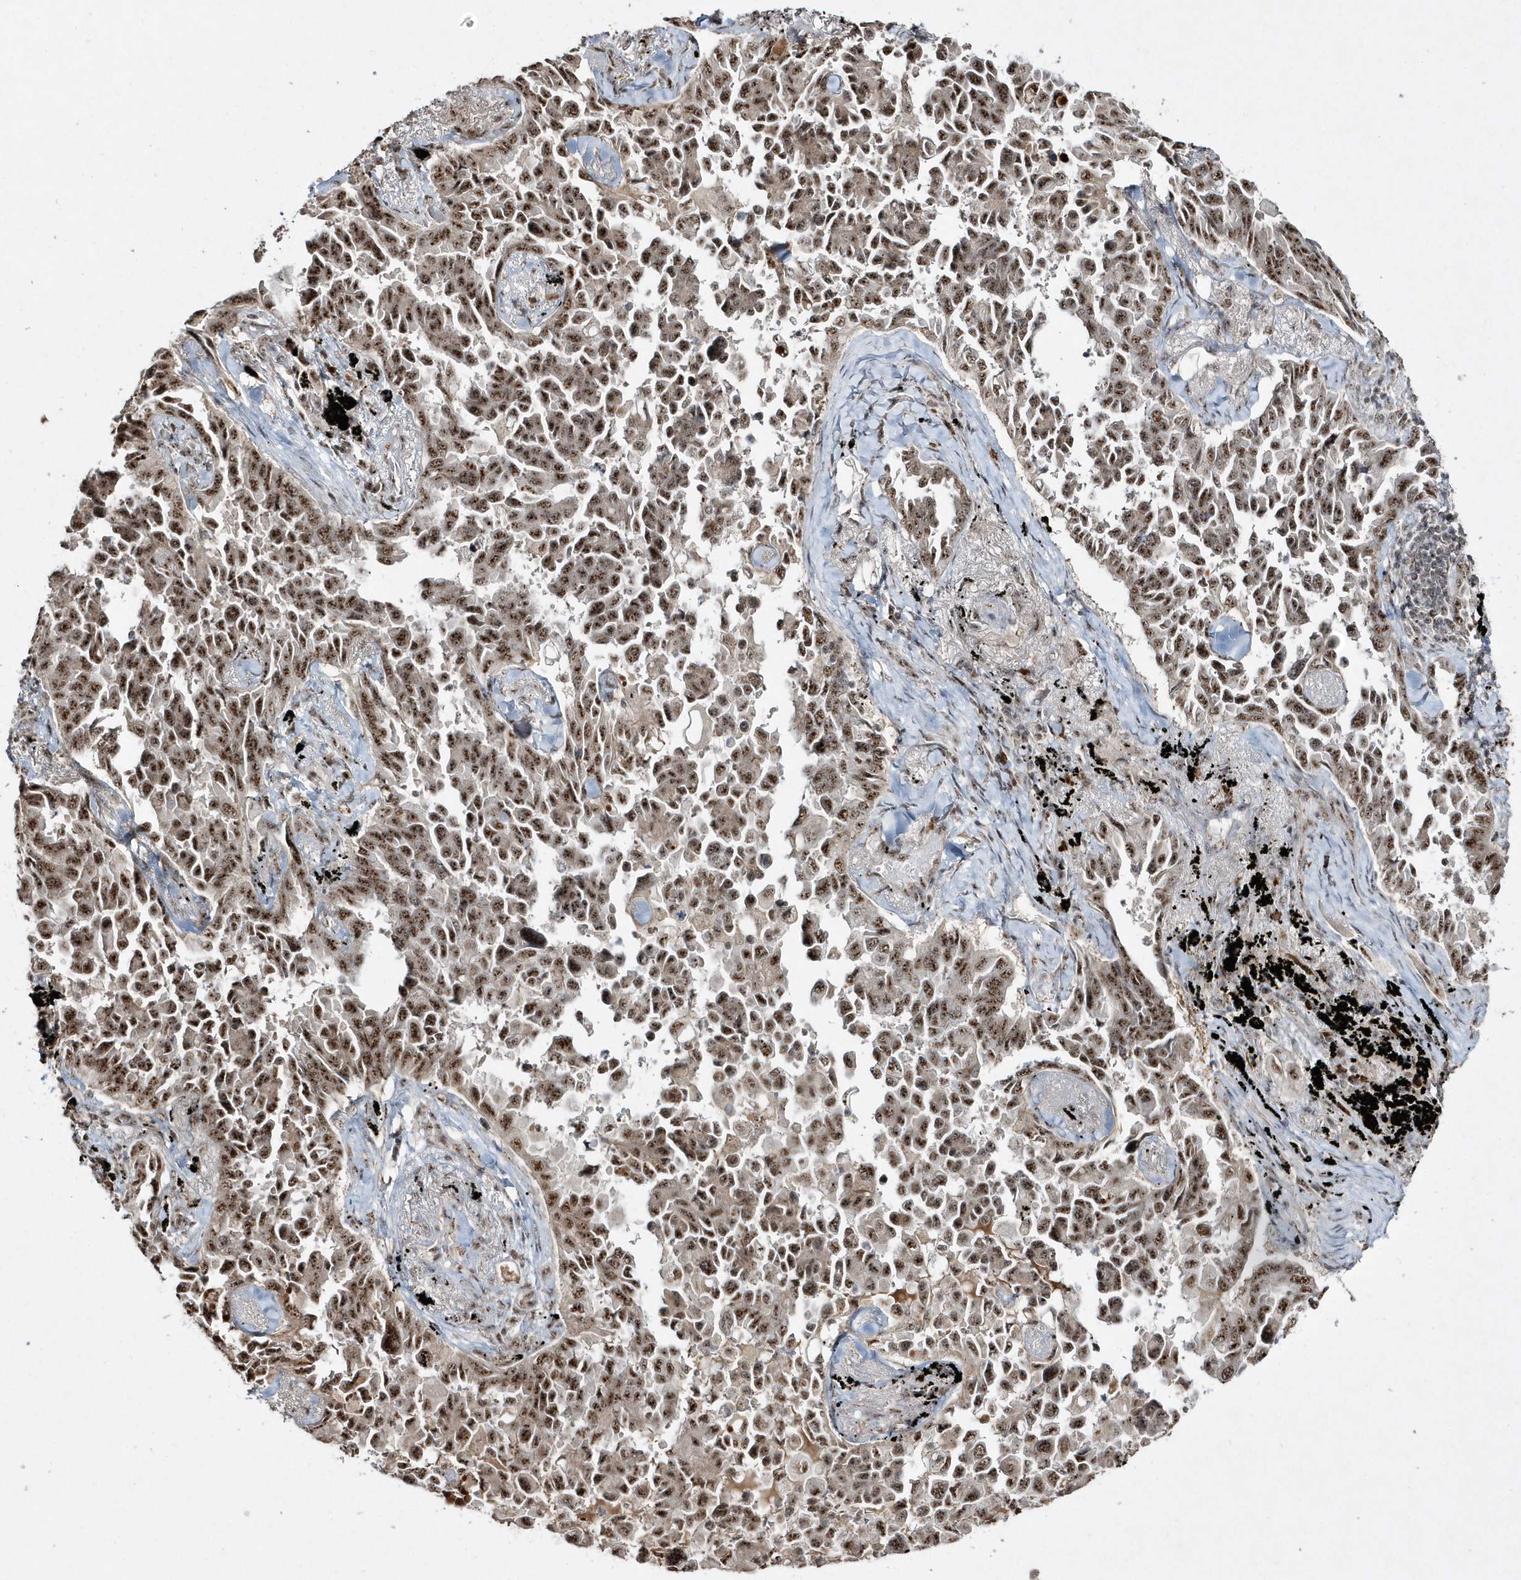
{"staining": {"intensity": "strong", "quantity": ">75%", "location": "nuclear"}, "tissue": "lung cancer", "cell_type": "Tumor cells", "image_type": "cancer", "snomed": [{"axis": "morphology", "description": "Adenocarcinoma, NOS"}, {"axis": "topography", "description": "Lung"}], "caption": "A brown stain shows strong nuclear staining of a protein in lung adenocarcinoma tumor cells.", "gene": "POLR3B", "patient": {"sex": "female", "age": 67}}